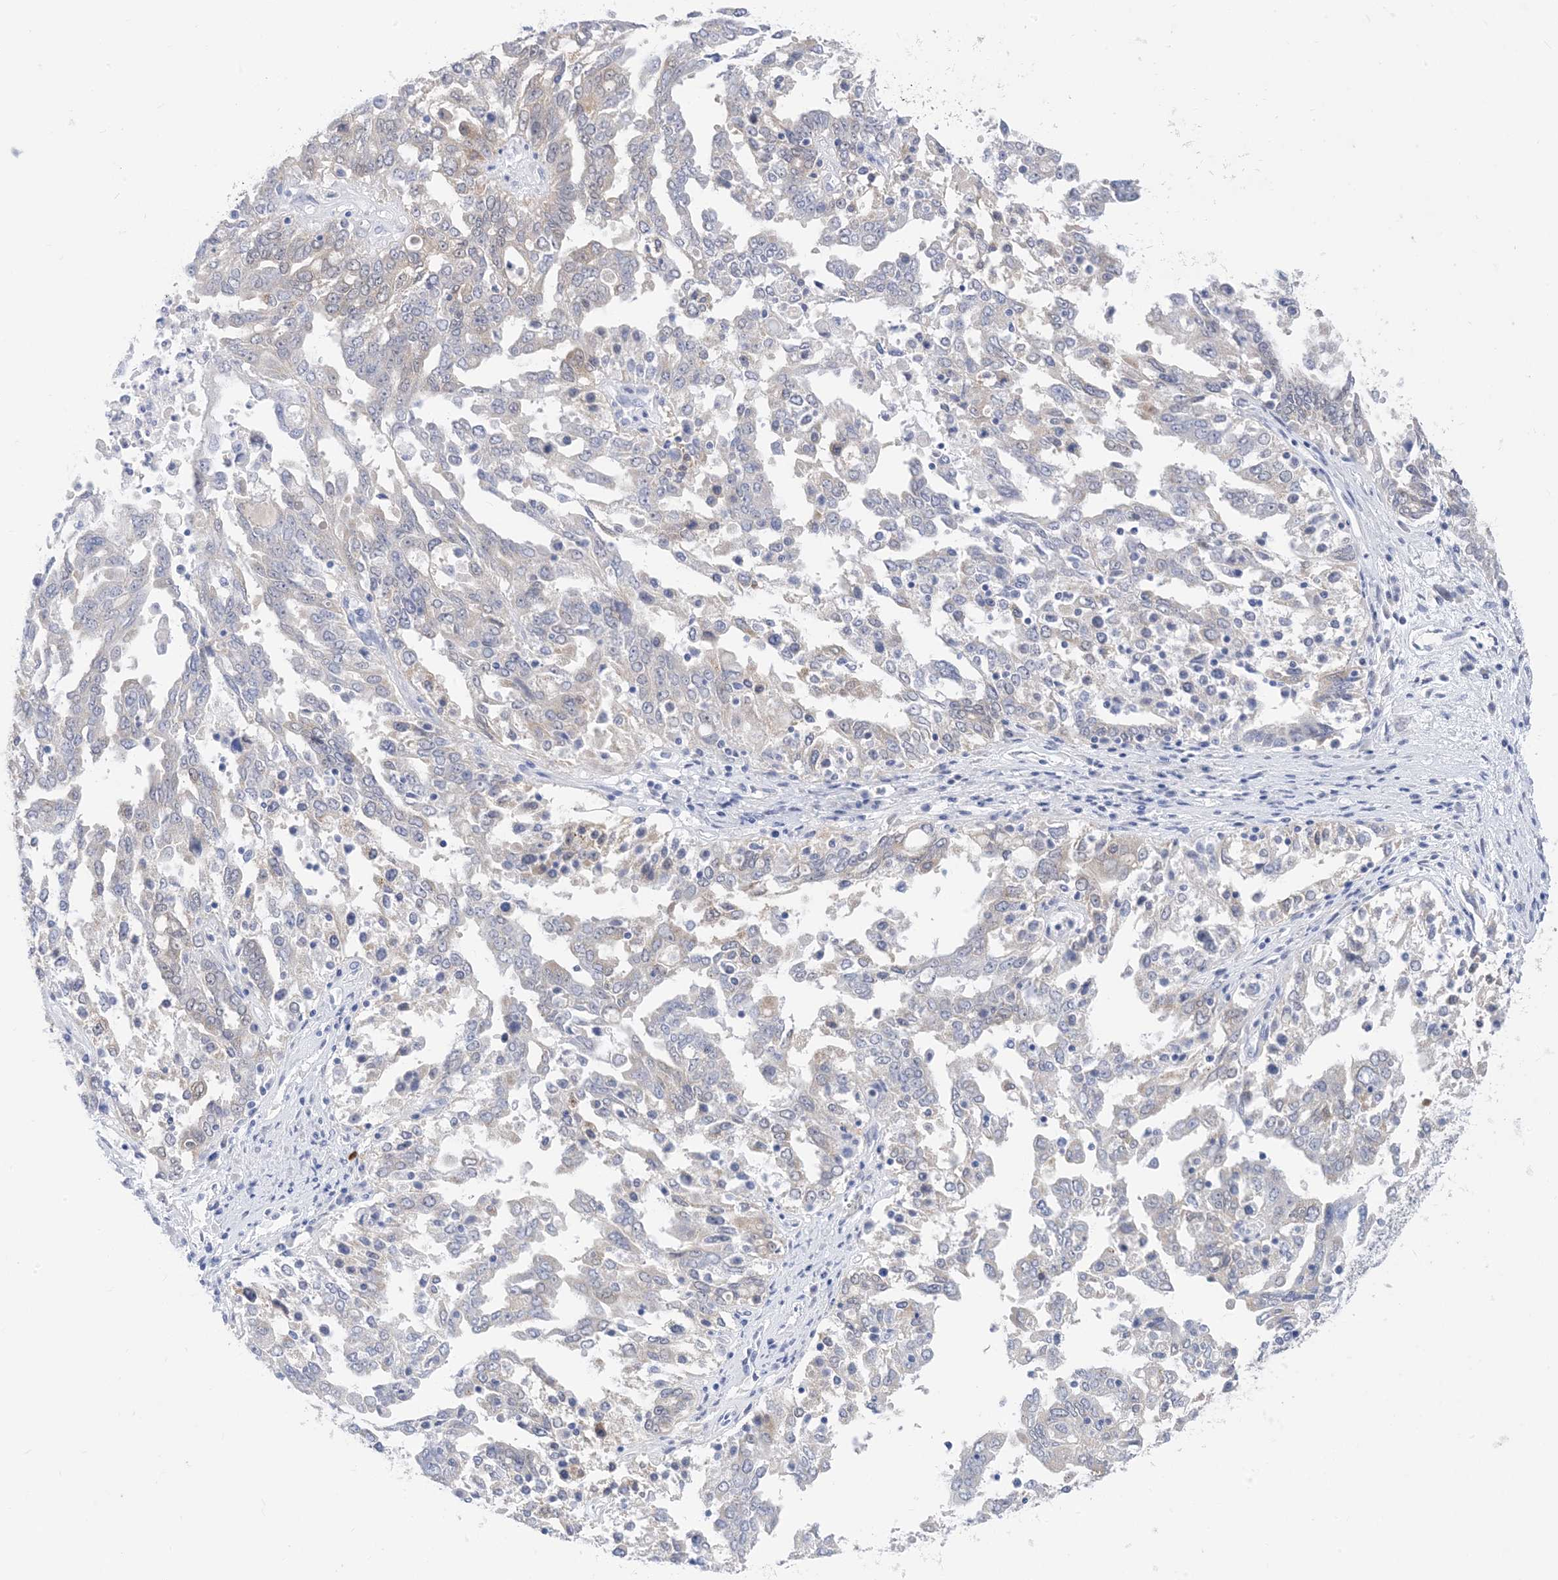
{"staining": {"intensity": "weak", "quantity": "<25%", "location": "cytoplasmic/membranous"}, "tissue": "ovarian cancer", "cell_type": "Tumor cells", "image_type": "cancer", "snomed": [{"axis": "morphology", "description": "Carcinoma, endometroid"}, {"axis": "topography", "description": "Ovary"}], "caption": "Immunohistochemistry (IHC) of endometroid carcinoma (ovarian) exhibits no expression in tumor cells.", "gene": "SH3YL1", "patient": {"sex": "female", "age": 62}}